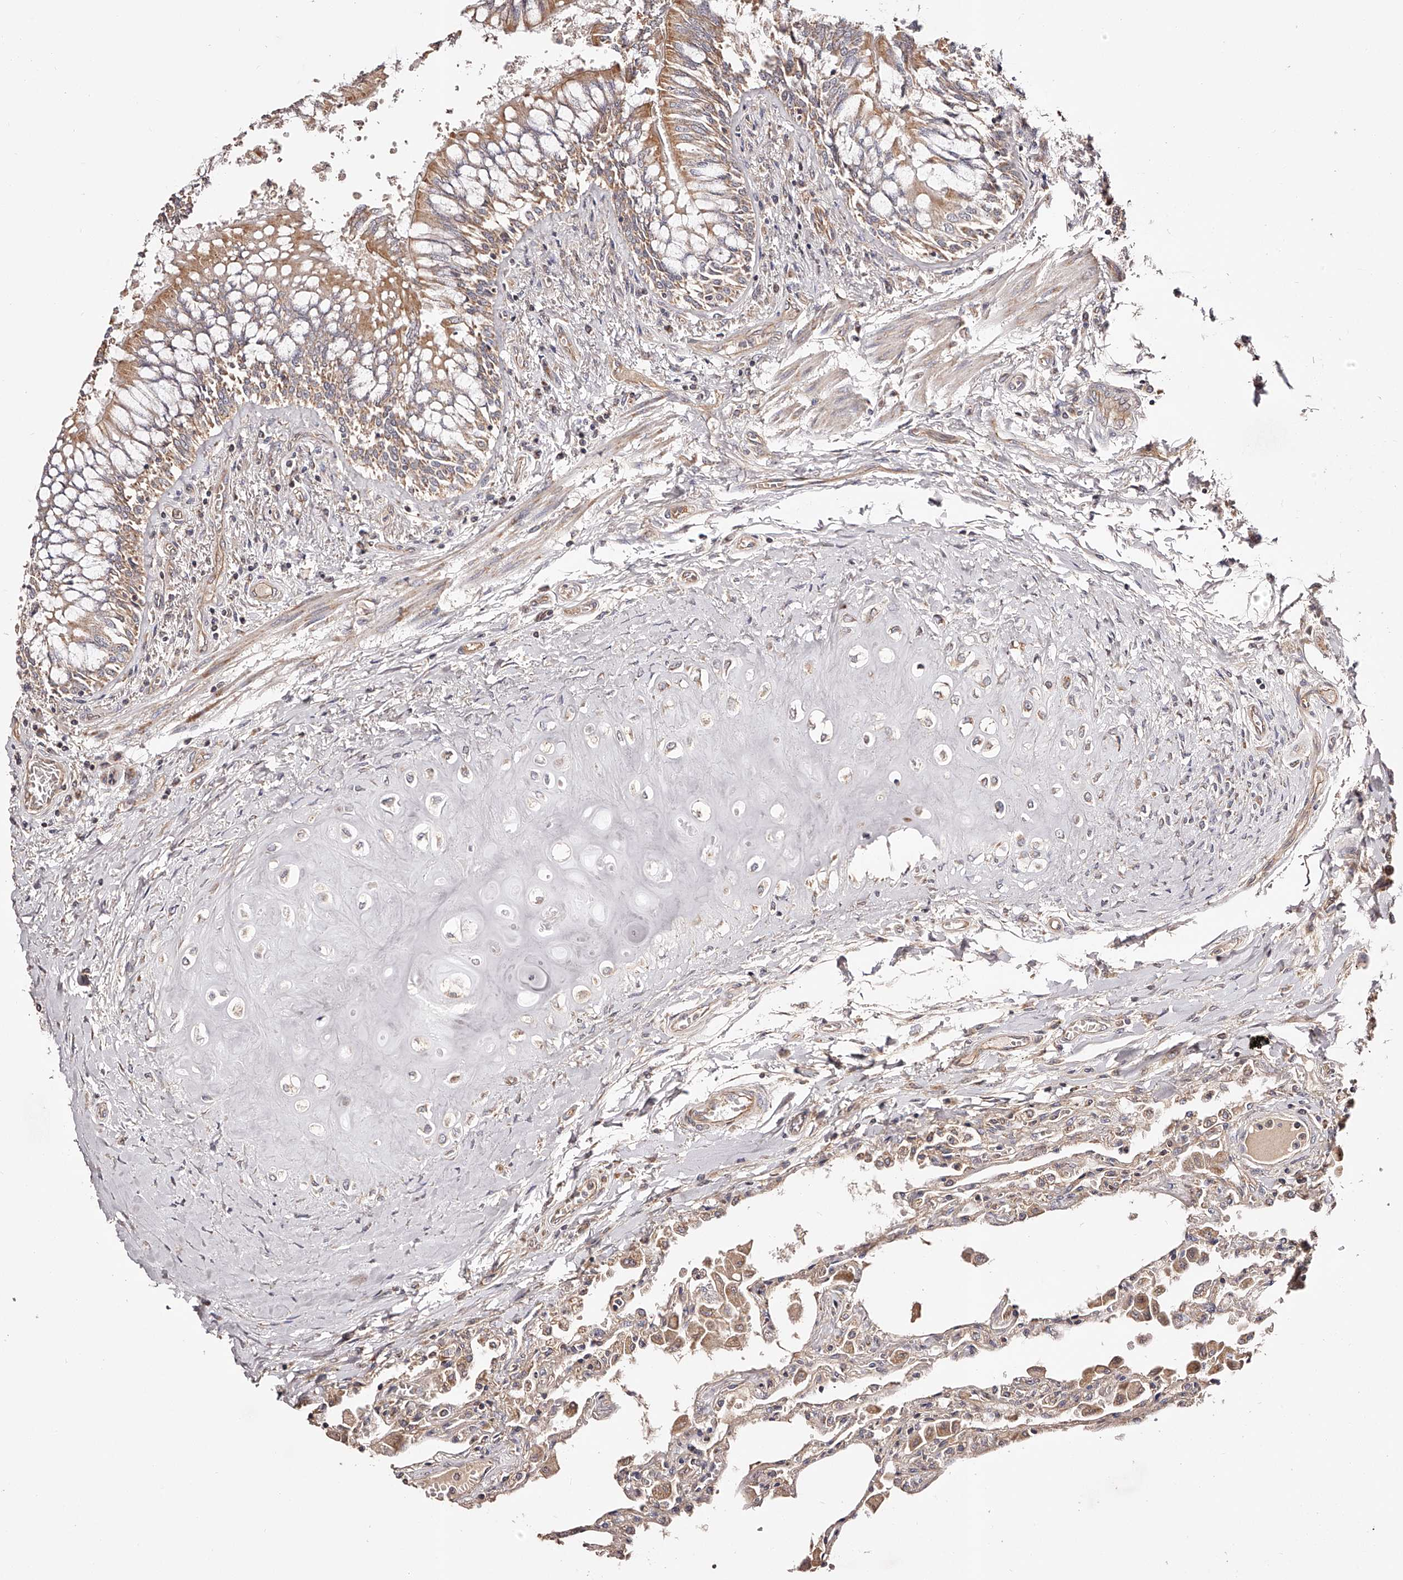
{"staining": {"intensity": "weak", "quantity": ">75%", "location": "cytoplasmic/membranous"}, "tissue": "lung", "cell_type": "Alveolar cells", "image_type": "normal", "snomed": [{"axis": "morphology", "description": "Normal tissue, NOS"}, {"axis": "topography", "description": "Bronchus"}, {"axis": "topography", "description": "Lung"}], "caption": "Immunohistochemical staining of normal lung demonstrates low levels of weak cytoplasmic/membranous staining in about >75% of alveolar cells.", "gene": "USP21", "patient": {"sex": "female", "age": 49}}